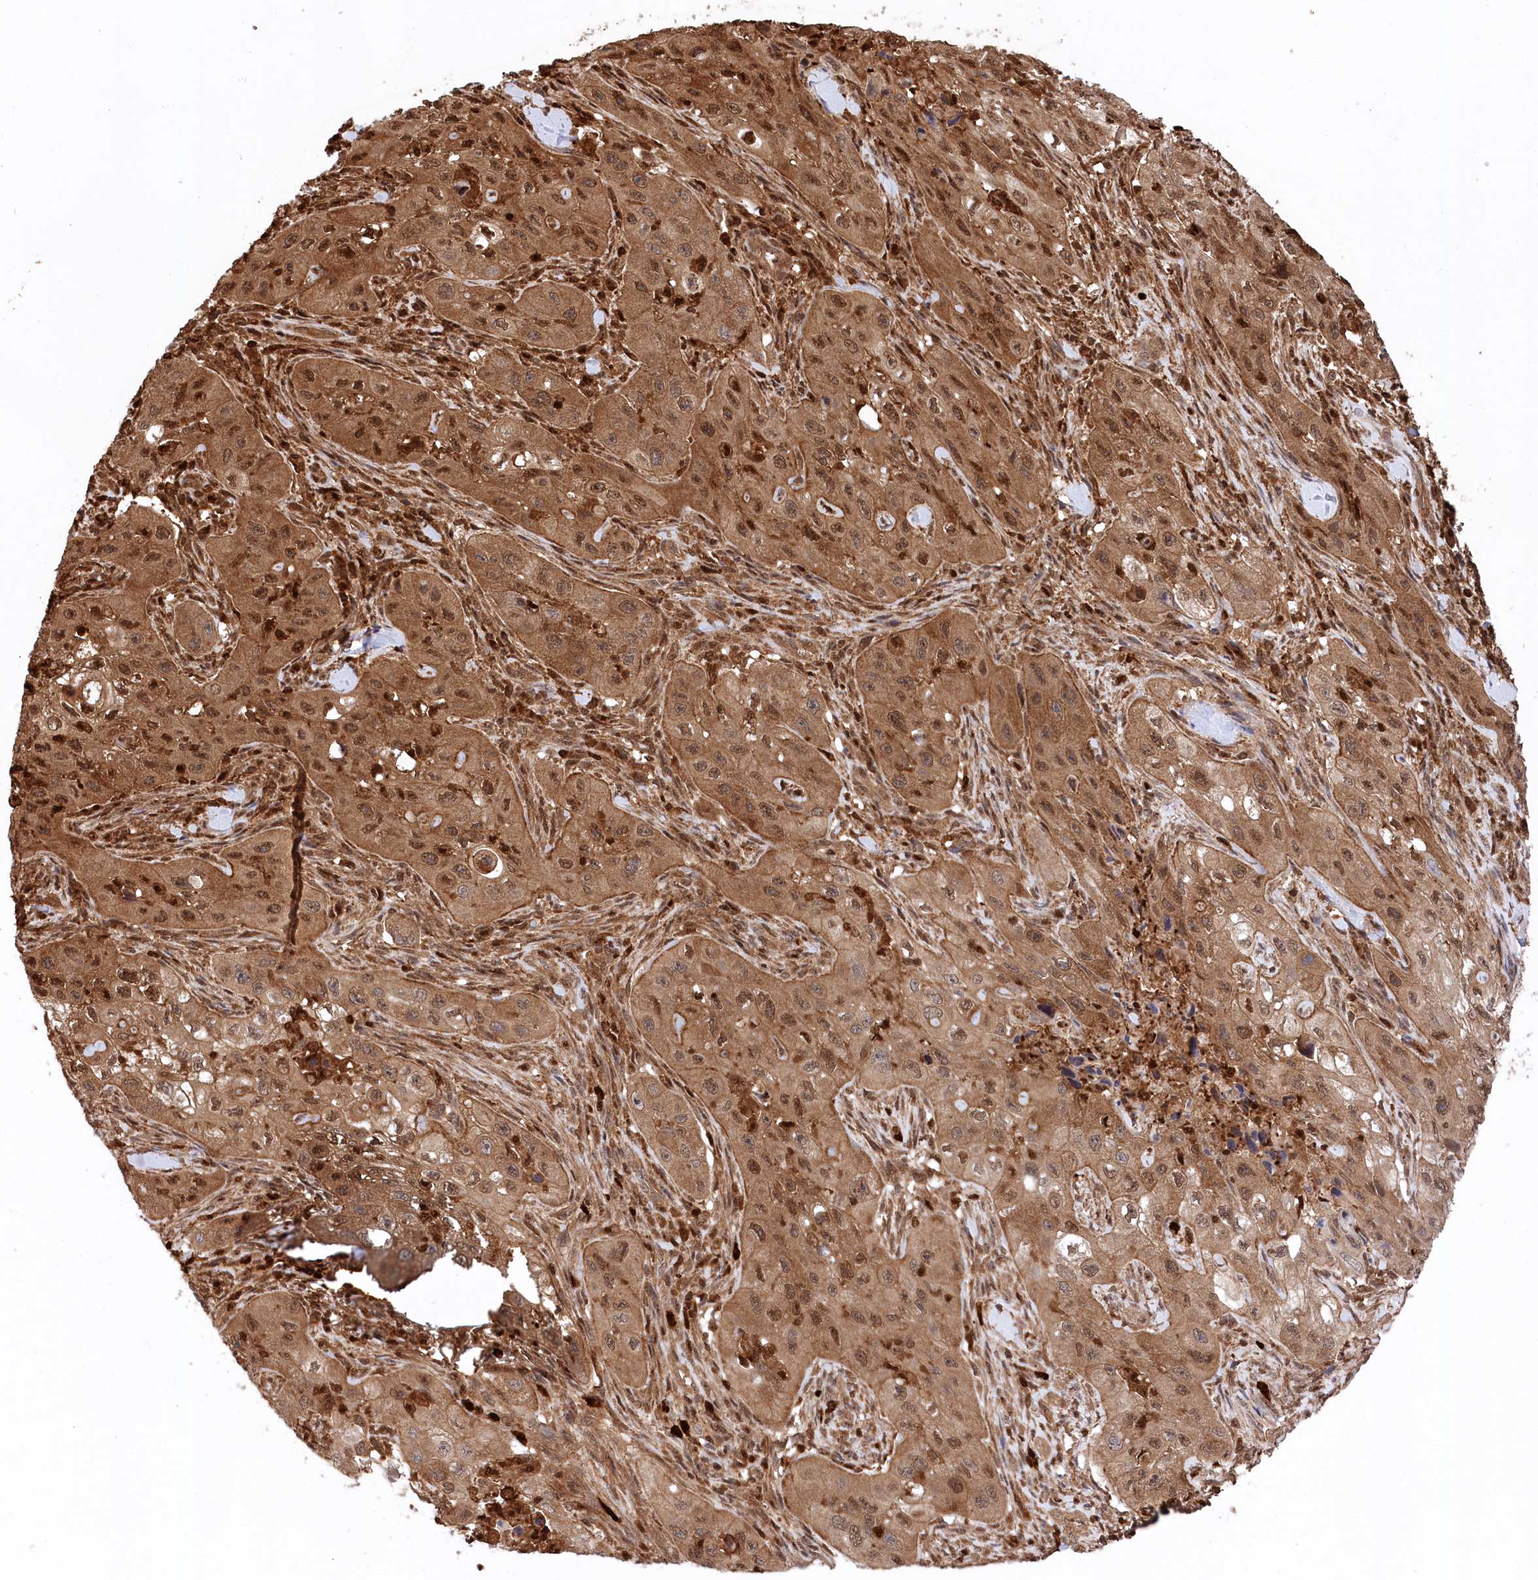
{"staining": {"intensity": "moderate", "quantity": ">75%", "location": "cytoplasmic/membranous,nuclear"}, "tissue": "skin cancer", "cell_type": "Tumor cells", "image_type": "cancer", "snomed": [{"axis": "morphology", "description": "Squamous cell carcinoma, NOS"}, {"axis": "topography", "description": "Skin"}, {"axis": "topography", "description": "Subcutis"}], "caption": "The photomicrograph reveals immunohistochemical staining of skin cancer. There is moderate cytoplasmic/membranous and nuclear positivity is identified in about >75% of tumor cells.", "gene": "LSG1", "patient": {"sex": "male", "age": 73}}